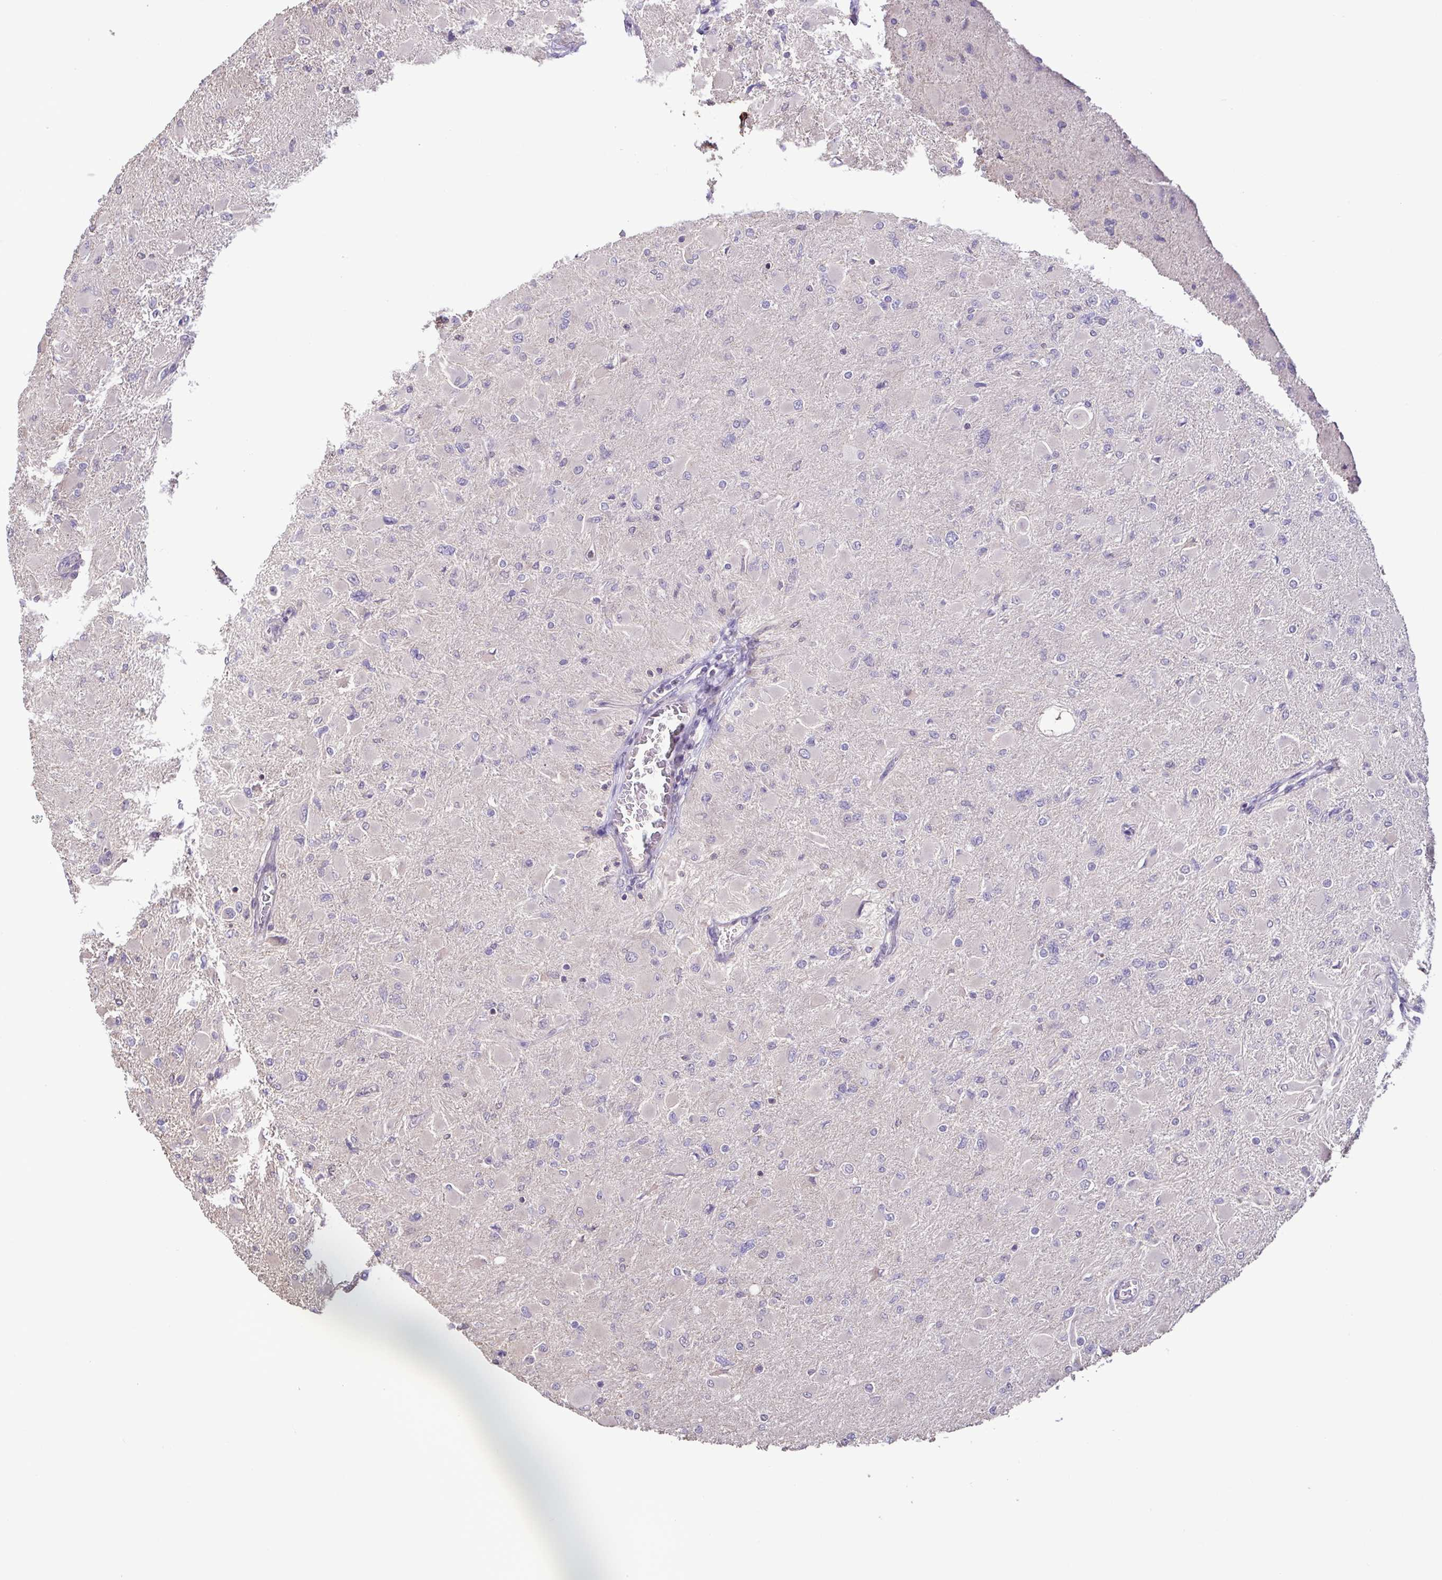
{"staining": {"intensity": "negative", "quantity": "none", "location": "none"}, "tissue": "glioma", "cell_type": "Tumor cells", "image_type": "cancer", "snomed": [{"axis": "morphology", "description": "Glioma, malignant, High grade"}, {"axis": "topography", "description": "Cerebral cortex"}], "caption": "IHC of human malignant glioma (high-grade) exhibits no staining in tumor cells.", "gene": "ACTRT2", "patient": {"sex": "female", "age": 36}}